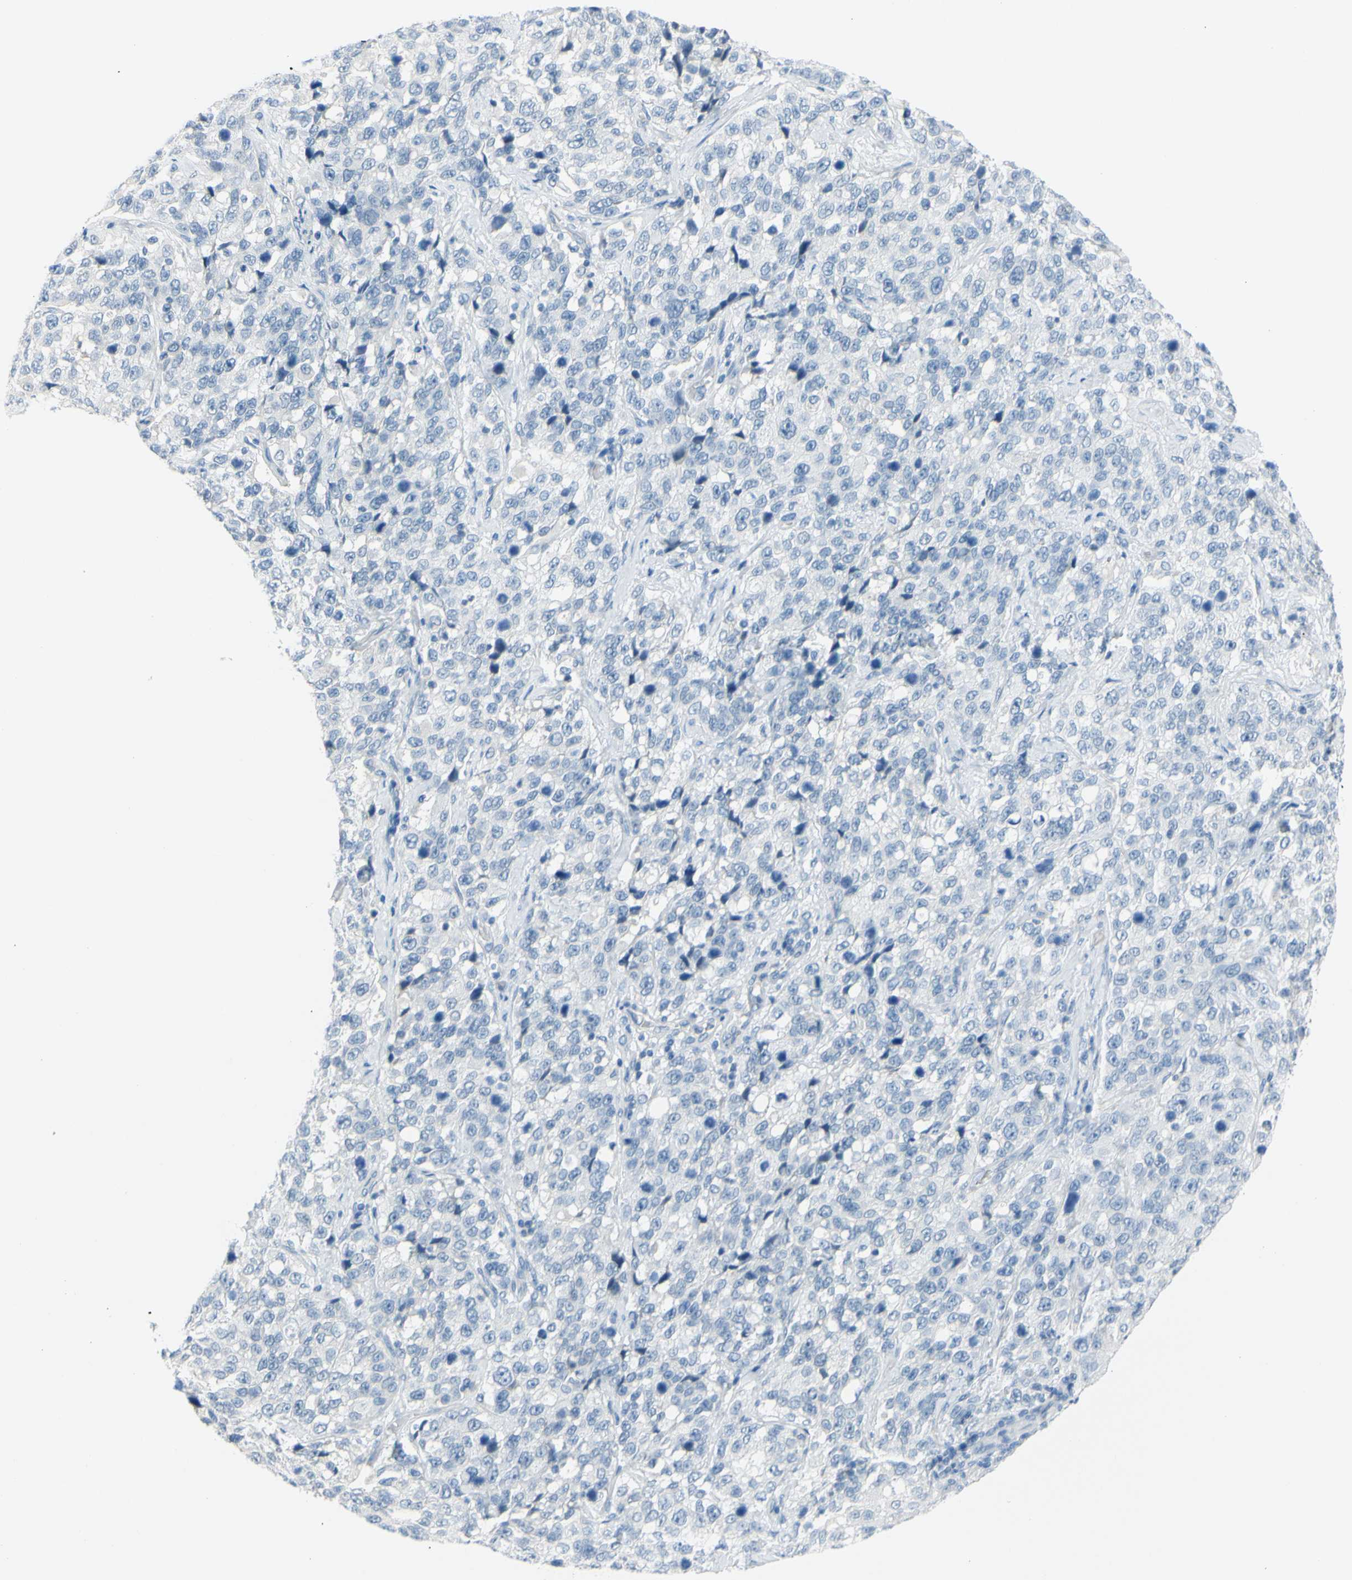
{"staining": {"intensity": "negative", "quantity": "none", "location": "none"}, "tissue": "stomach cancer", "cell_type": "Tumor cells", "image_type": "cancer", "snomed": [{"axis": "morphology", "description": "Normal tissue, NOS"}, {"axis": "morphology", "description": "Adenocarcinoma, NOS"}, {"axis": "topography", "description": "Stomach"}], "caption": "Human adenocarcinoma (stomach) stained for a protein using immunohistochemistry exhibits no staining in tumor cells.", "gene": "DCT", "patient": {"sex": "male", "age": 48}}